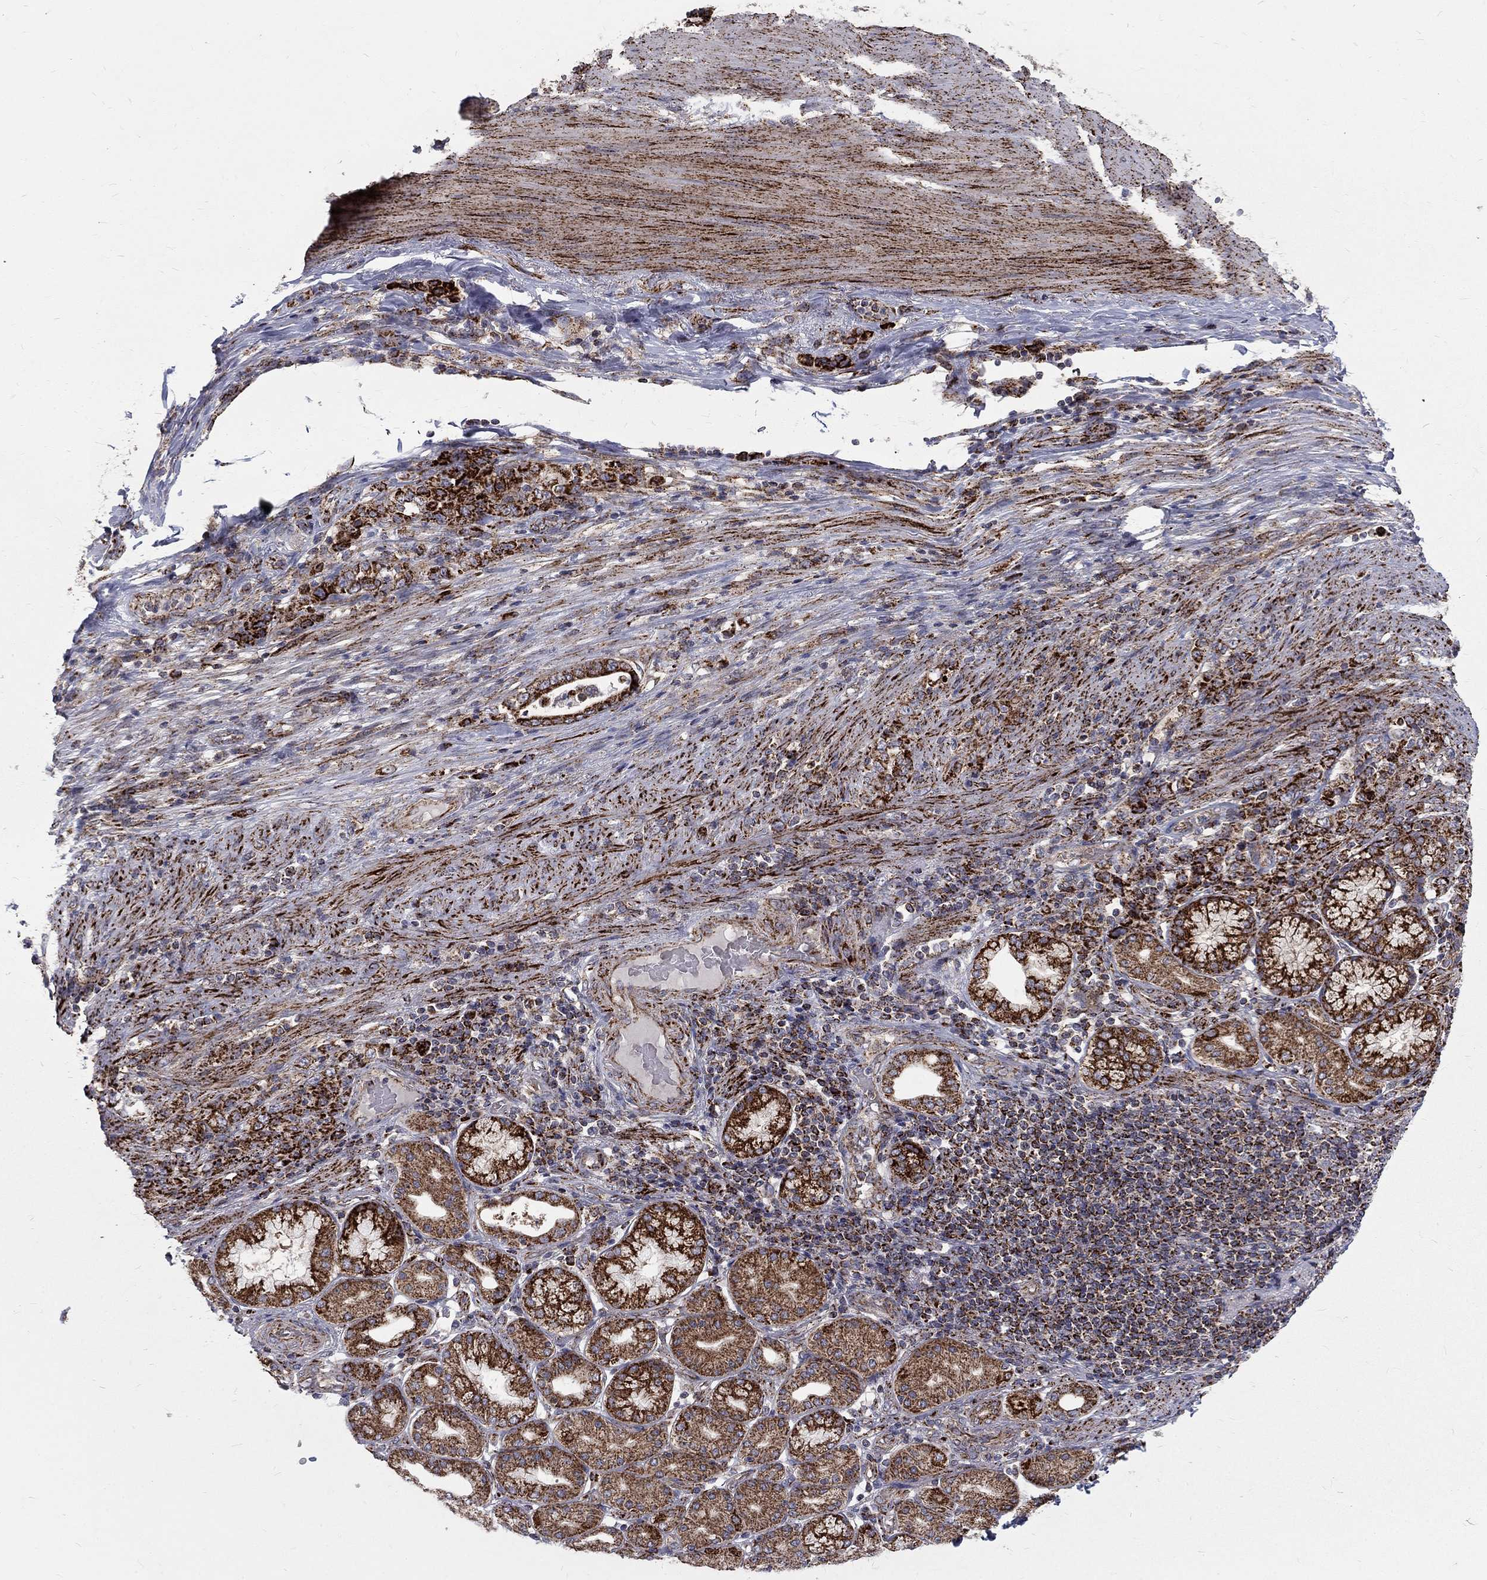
{"staining": {"intensity": "strong", "quantity": "25%-75%", "location": "cytoplasmic/membranous"}, "tissue": "stomach cancer", "cell_type": "Tumor cells", "image_type": "cancer", "snomed": [{"axis": "morphology", "description": "Normal tissue, NOS"}, {"axis": "morphology", "description": "Adenocarcinoma, NOS"}, {"axis": "topography", "description": "Stomach"}], "caption": "IHC staining of stomach adenocarcinoma, which exhibits high levels of strong cytoplasmic/membranous positivity in about 25%-75% of tumor cells indicating strong cytoplasmic/membranous protein staining. The staining was performed using DAB (brown) for protein detection and nuclei were counterstained in hematoxylin (blue).", "gene": "ALDH1B1", "patient": {"sex": "female", "age": 79}}